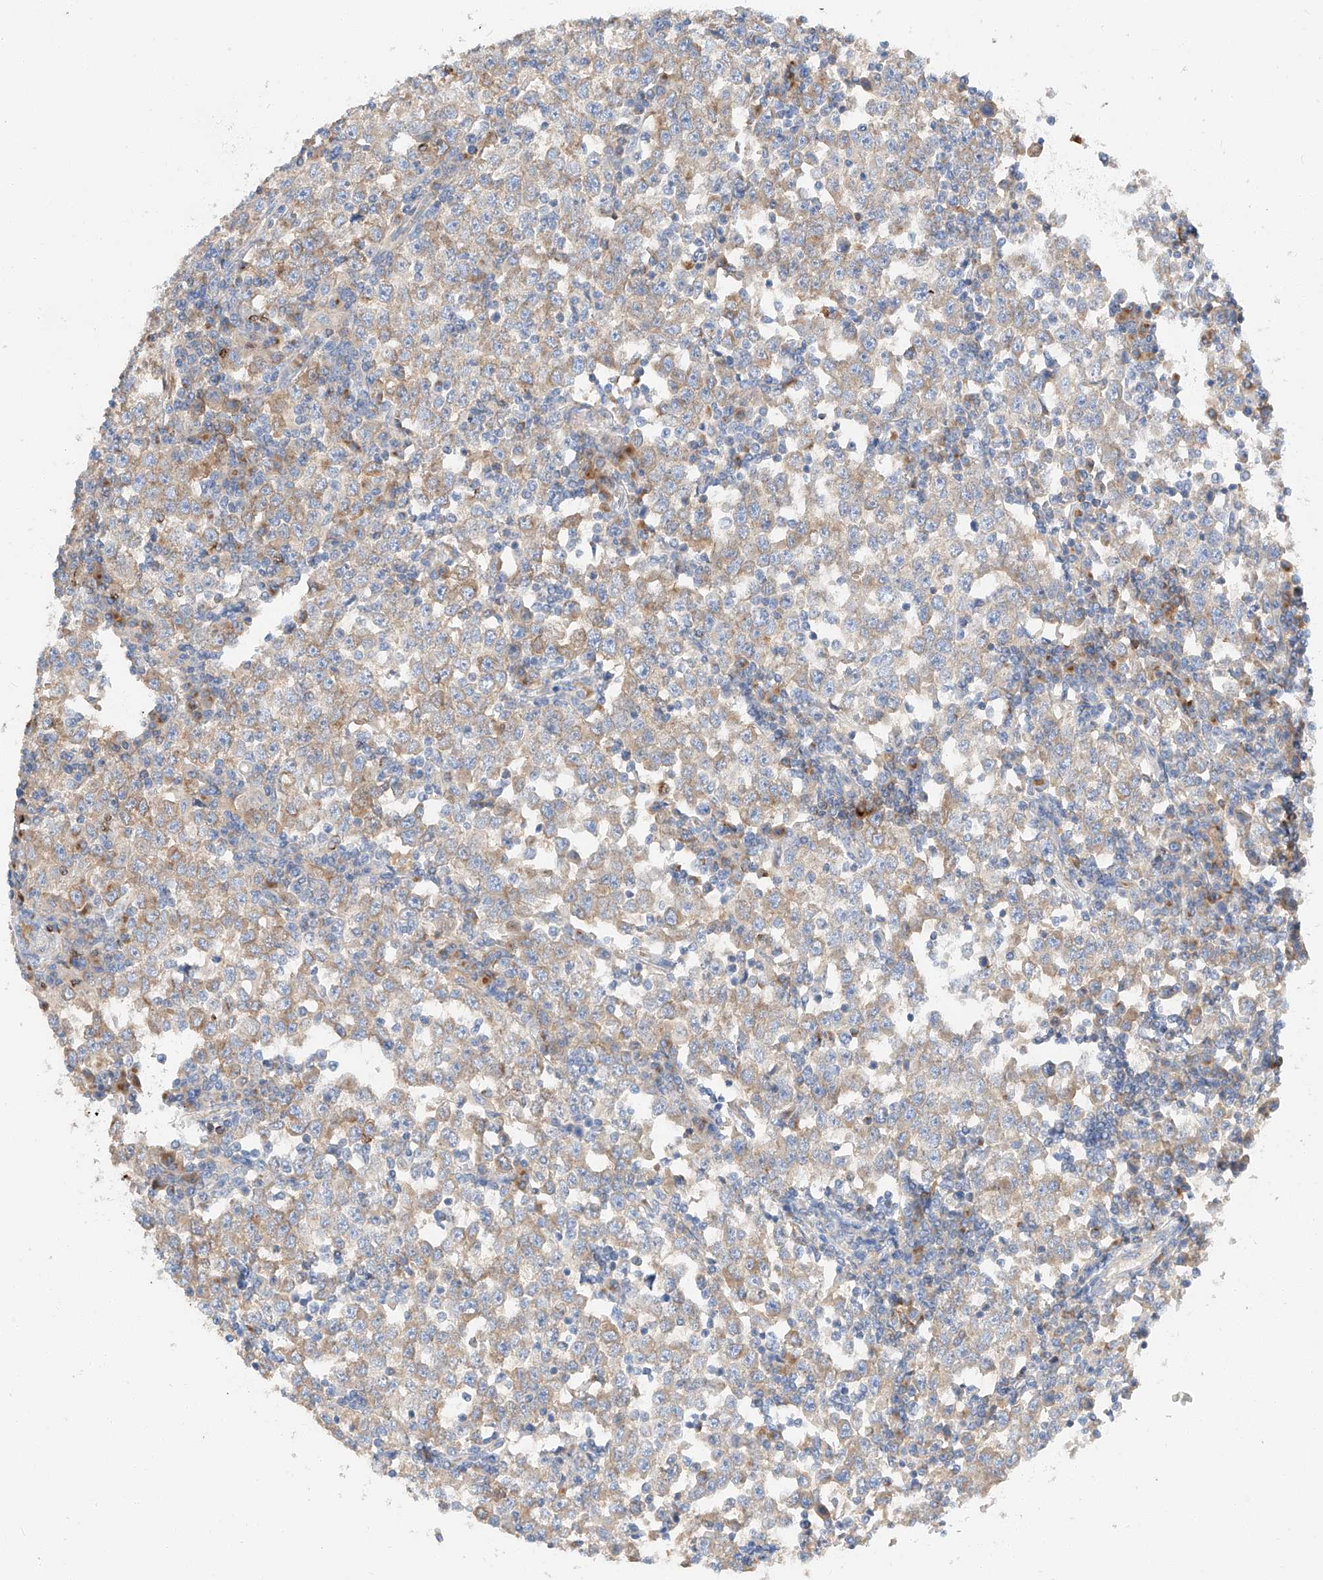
{"staining": {"intensity": "weak", "quantity": "25%-75%", "location": "cytoplasmic/membranous"}, "tissue": "testis cancer", "cell_type": "Tumor cells", "image_type": "cancer", "snomed": [{"axis": "morphology", "description": "Seminoma, NOS"}, {"axis": "topography", "description": "Testis"}], "caption": "Testis seminoma tissue exhibits weak cytoplasmic/membranous expression in about 25%-75% of tumor cells", "gene": "MAP7", "patient": {"sex": "male", "age": 65}}